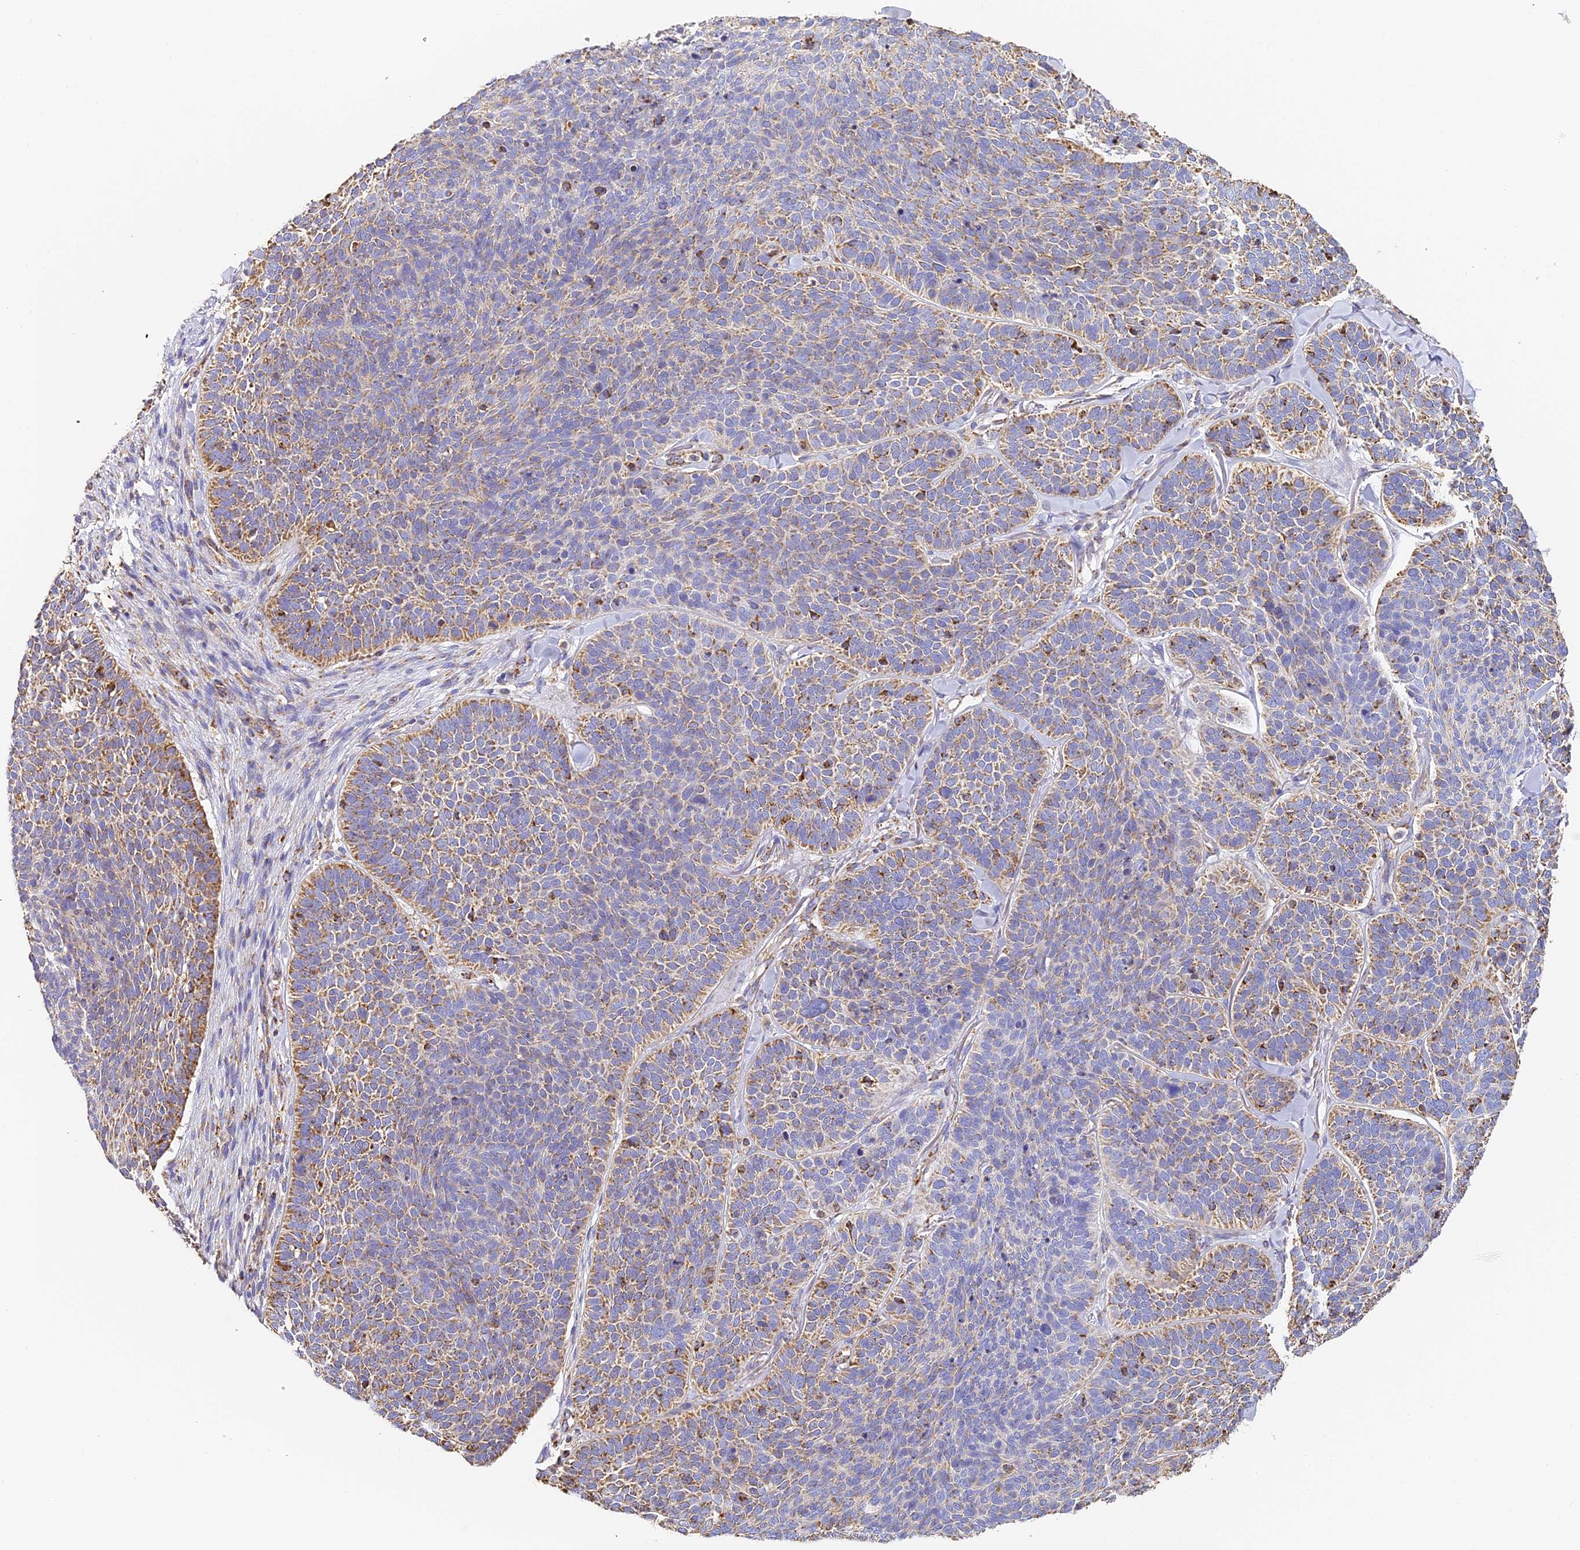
{"staining": {"intensity": "moderate", "quantity": "25%-75%", "location": "cytoplasmic/membranous"}, "tissue": "skin cancer", "cell_type": "Tumor cells", "image_type": "cancer", "snomed": [{"axis": "morphology", "description": "Basal cell carcinoma"}, {"axis": "topography", "description": "Skin"}], "caption": "A medium amount of moderate cytoplasmic/membranous staining is seen in about 25%-75% of tumor cells in skin cancer tissue. The staining was performed using DAB (3,3'-diaminobenzidine) to visualize the protein expression in brown, while the nuclei were stained in blue with hematoxylin (Magnification: 20x).", "gene": "COX6C", "patient": {"sex": "male", "age": 85}}